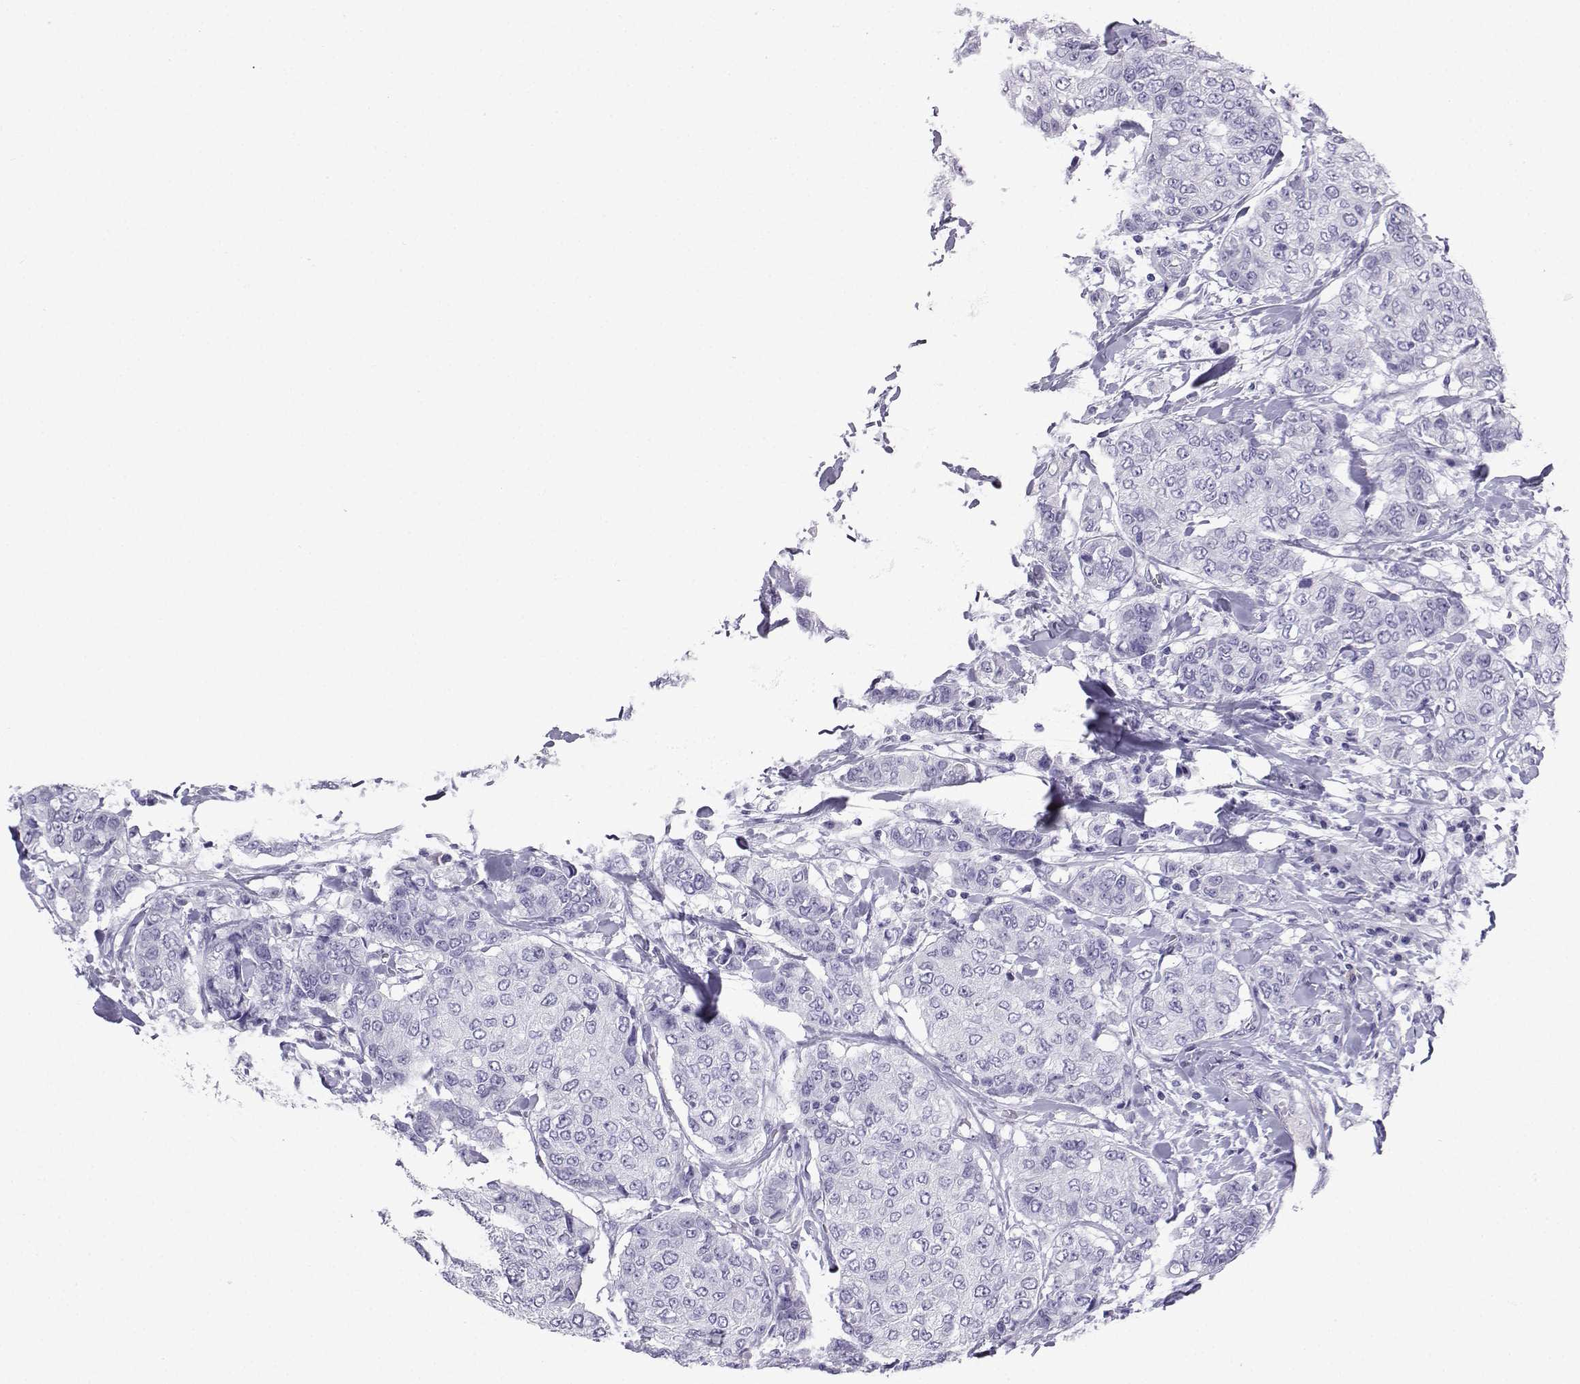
{"staining": {"intensity": "negative", "quantity": "none", "location": "none"}, "tissue": "breast cancer", "cell_type": "Tumor cells", "image_type": "cancer", "snomed": [{"axis": "morphology", "description": "Duct carcinoma"}, {"axis": "topography", "description": "Breast"}], "caption": "Tumor cells are negative for brown protein staining in infiltrating ductal carcinoma (breast).", "gene": "SLC18A2", "patient": {"sex": "female", "age": 27}}